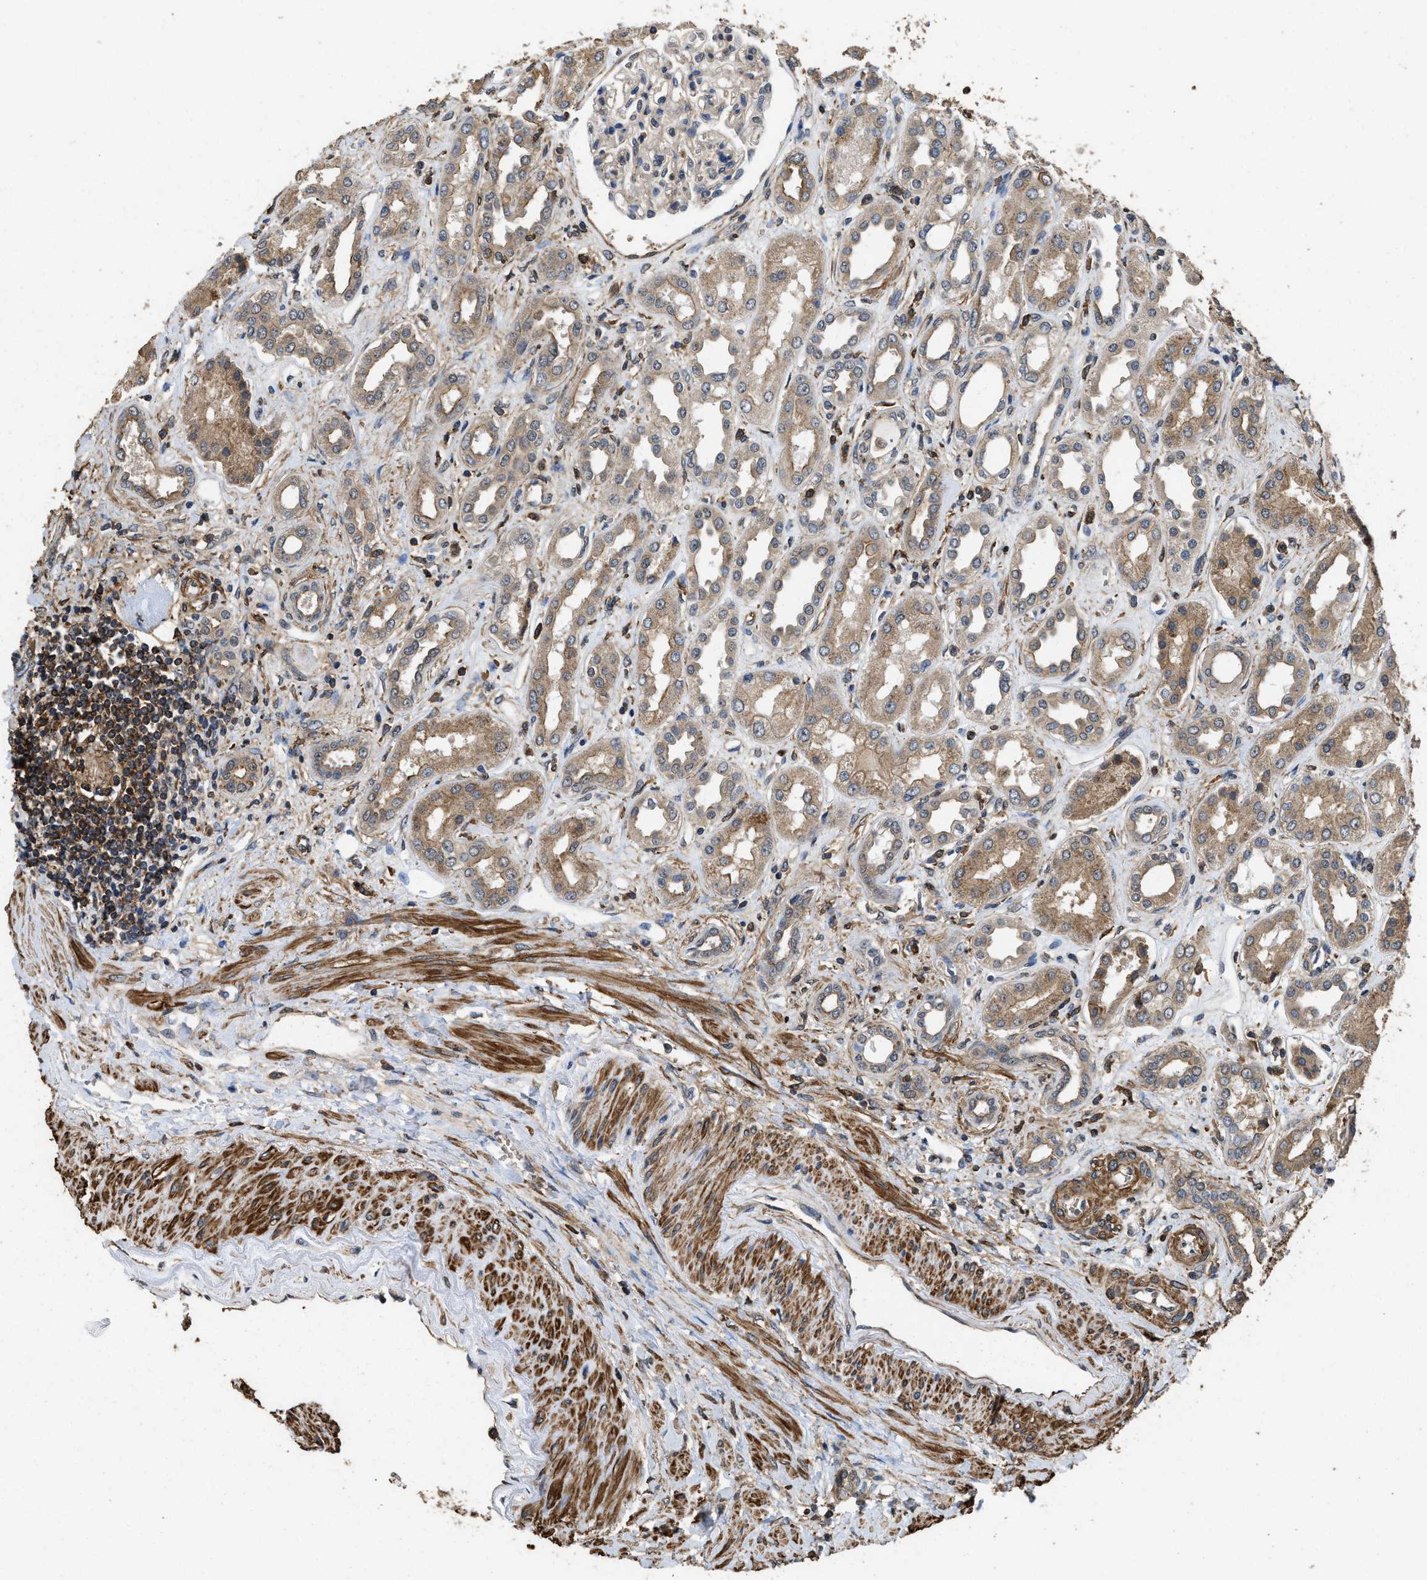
{"staining": {"intensity": "negative", "quantity": "none", "location": "none"}, "tissue": "kidney", "cell_type": "Cells in glomeruli", "image_type": "normal", "snomed": [{"axis": "morphology", "description": "Normal tissue, NOS"}, {"axis": "topography", "description": "Kidney"}], "caption": "A high-resolution image shows IHC staining of unremarkable kidney, which shows no significant positivity in cells in glomeruli. The staining is performed using DAB (3,3'-diaminobenzidine) brown chromogen with nuclei counter-stained in using hematoxylin.", "gene": "LINGO2", "patient": {"sex": "male", "age": 59}}